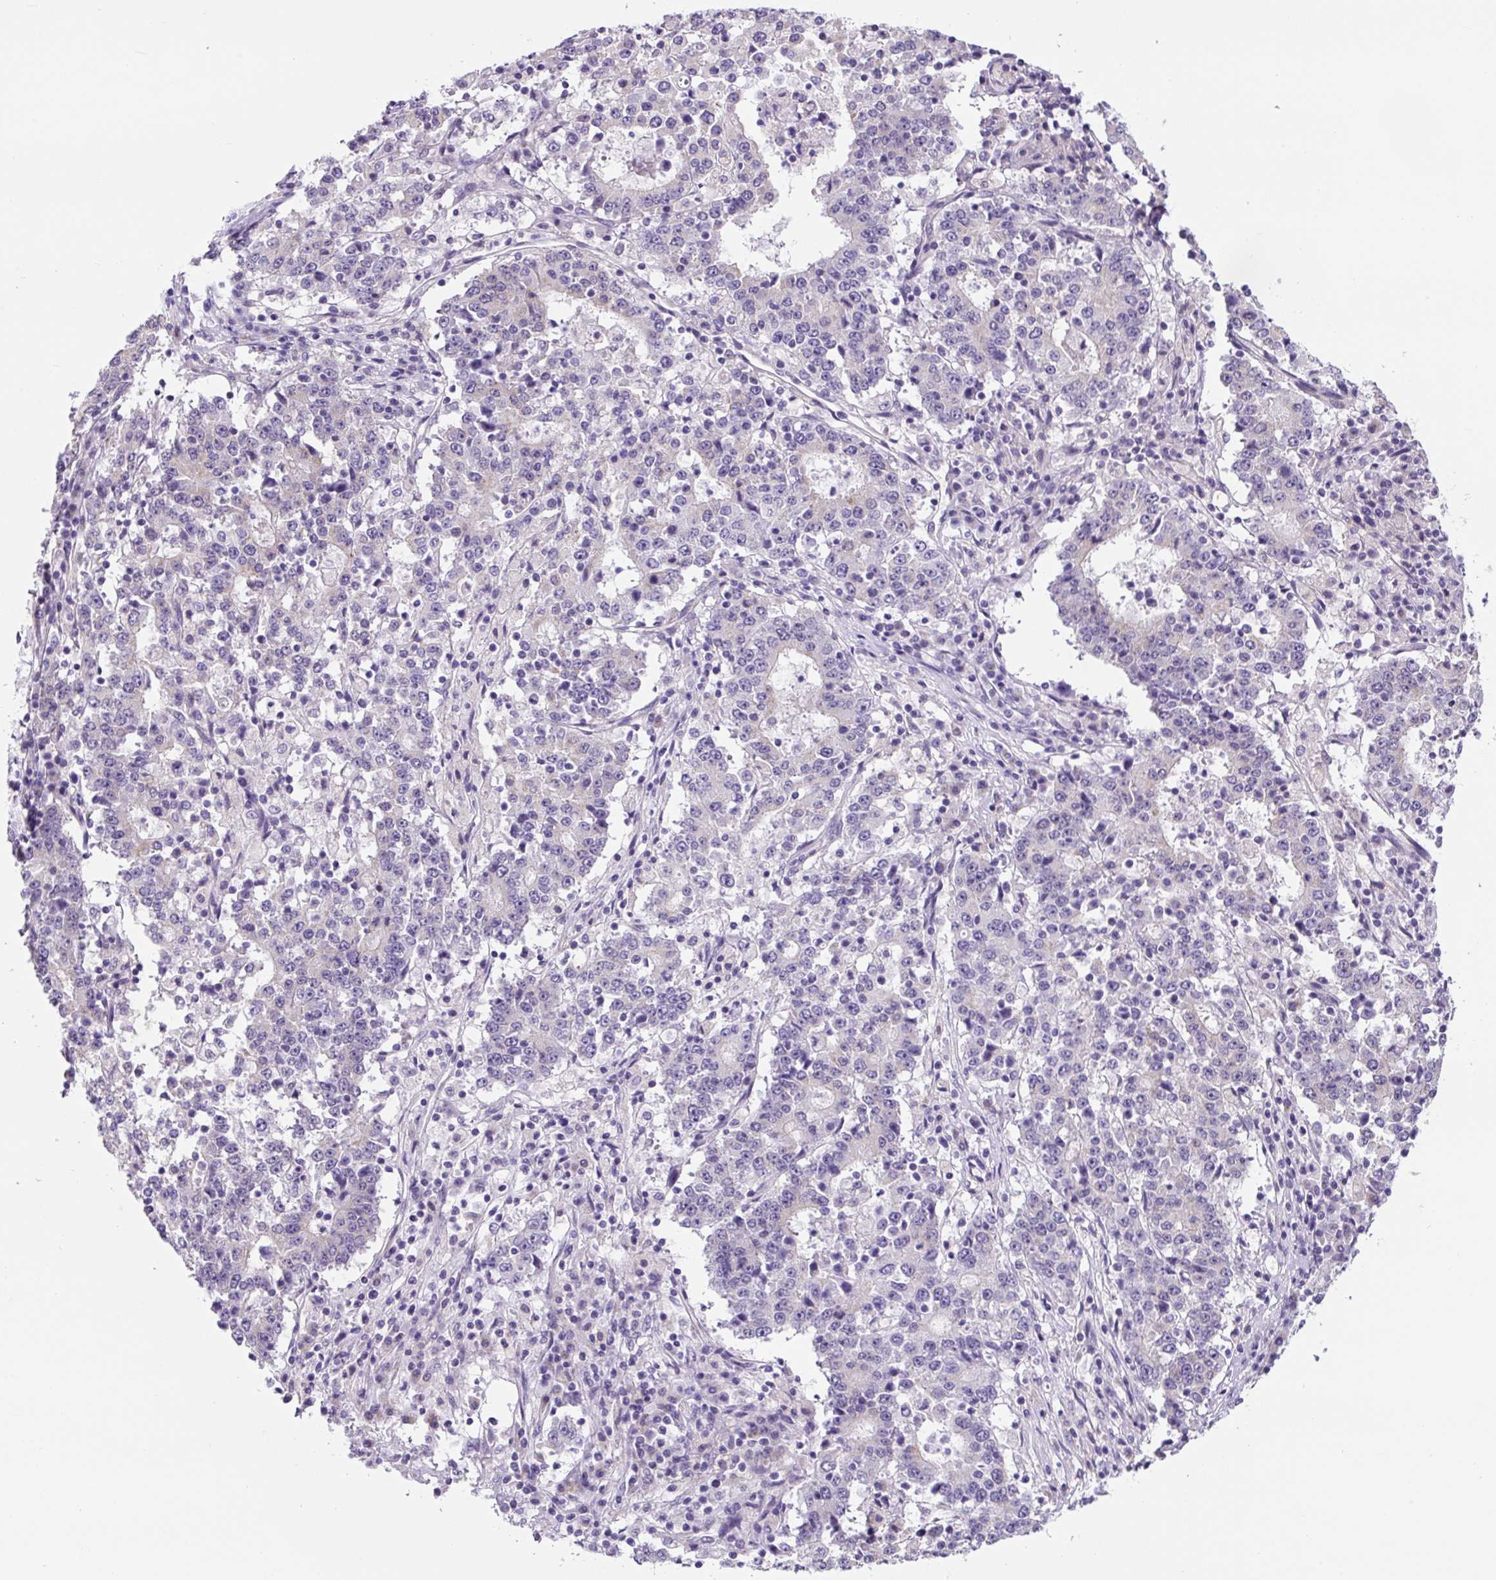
{"staining": {"intensity": "negative", "quantity": "none", "location": "none"}, "tissue": "stomach cancer", "cell_type": "Tumor cells", "image_type": "cancer", "snomed": [{"axis": "morphology", "description": "Adenocarcinoma, NOS"}, {"axis": "topography", "description": "Stomach"}], "caption": "A photomicrograph of stomach adenocarcinoma stained for a protein exhibits no brown staining in tumor cells.", "gene": "GORASP1", "patient": {"sex": "male", "age": 59}}